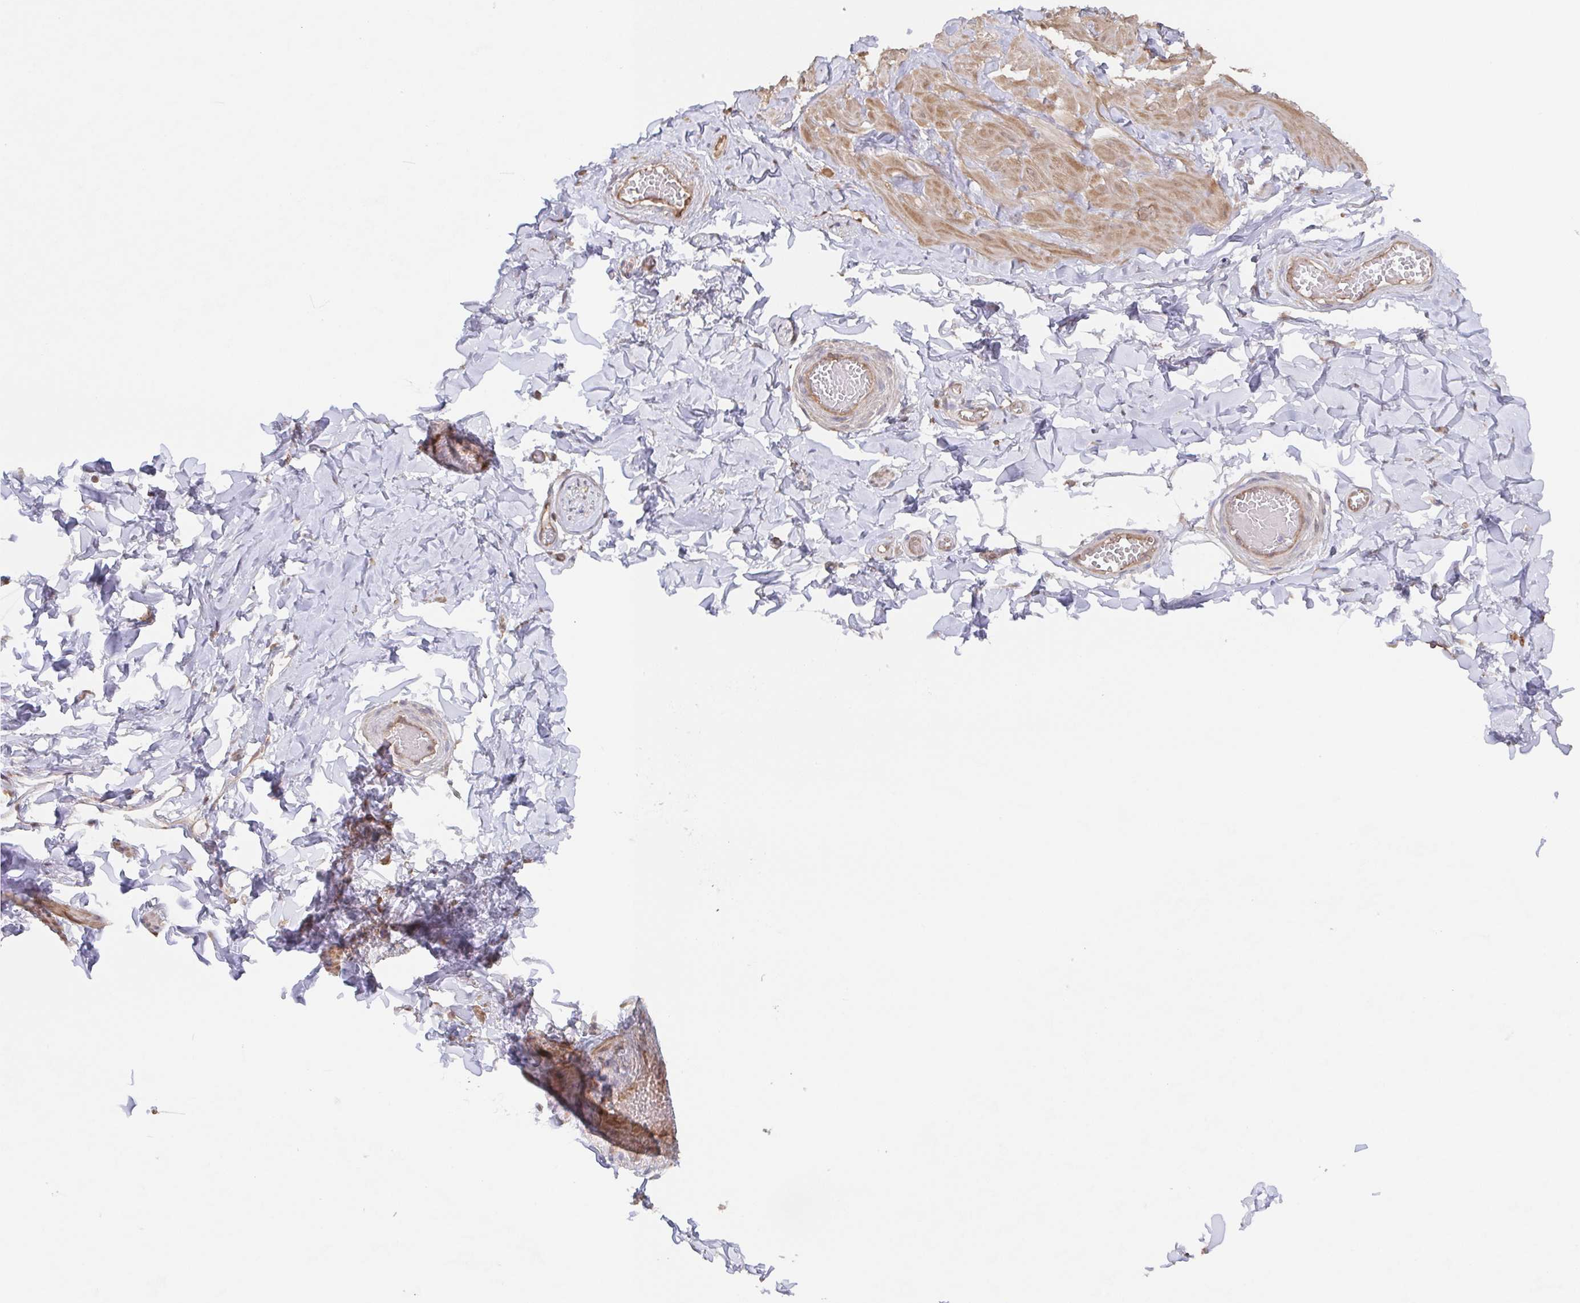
{"staining": {"intensity": "weak", "quantity": "<25%", "location": "cytoplasmic/membranous"}, "tissue": "adipose tissue", "cell_type": "Adipocytes", "image_type": "normal", "snomed": [{"axis": "morphology", "description": "Normal tissue, NOS"}, {"axis": "topography", "description": "Soft tissue"}, {"axis": "topography", "description": "Adipose tissue"}, {"axis": "topography", "description": "Vascular tissue"}, {"axis": "topography", "description": "Peripheral nerve tissue"}], "caption": "A micrograph of adipose tissue stained for a protein demonstrates no brown staining in adipocytes.", "gene": "AGFG2", "patient": {"sex": "male", "age": 29}}